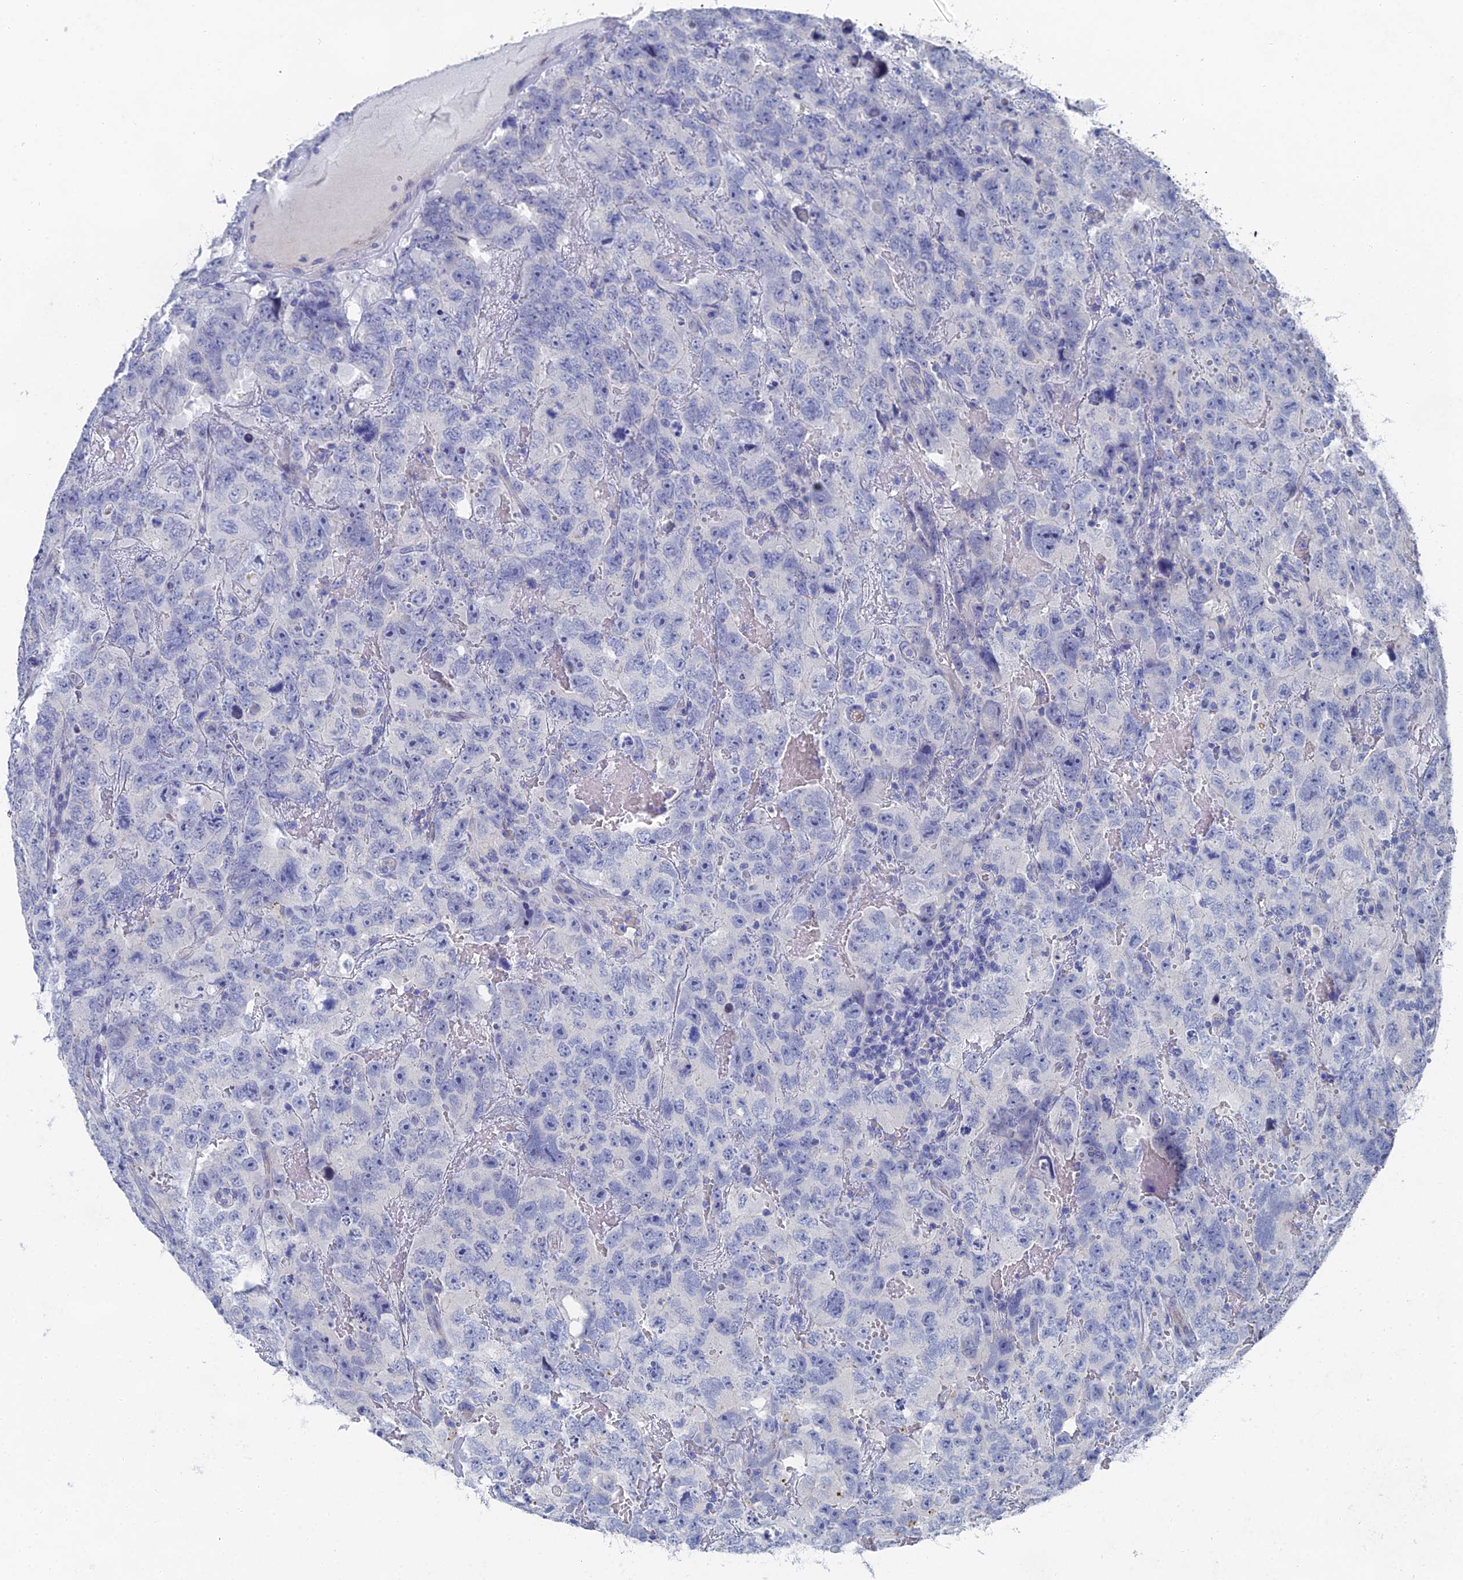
{"staining": {"intensity": "negative", "quantity": "none", "location": "none"}, "tissue": "testis cancer", "cell_type": "Tumor cells", "image_type": "cancer", "snomed": [{"axis": "morphology", "description": "Carcinoma, Embryonal, NOS"}, {"axis": "topography", "description": "Testis"}], "caption": "This image is of embryonal carcinoma (testis) stained with IHC to label a protein in brown with the nuclei are counter-stained blue. There is no expression in tumor cells.", "gene": "GFAP", "patient": {"sex": "male", "age": 45}}